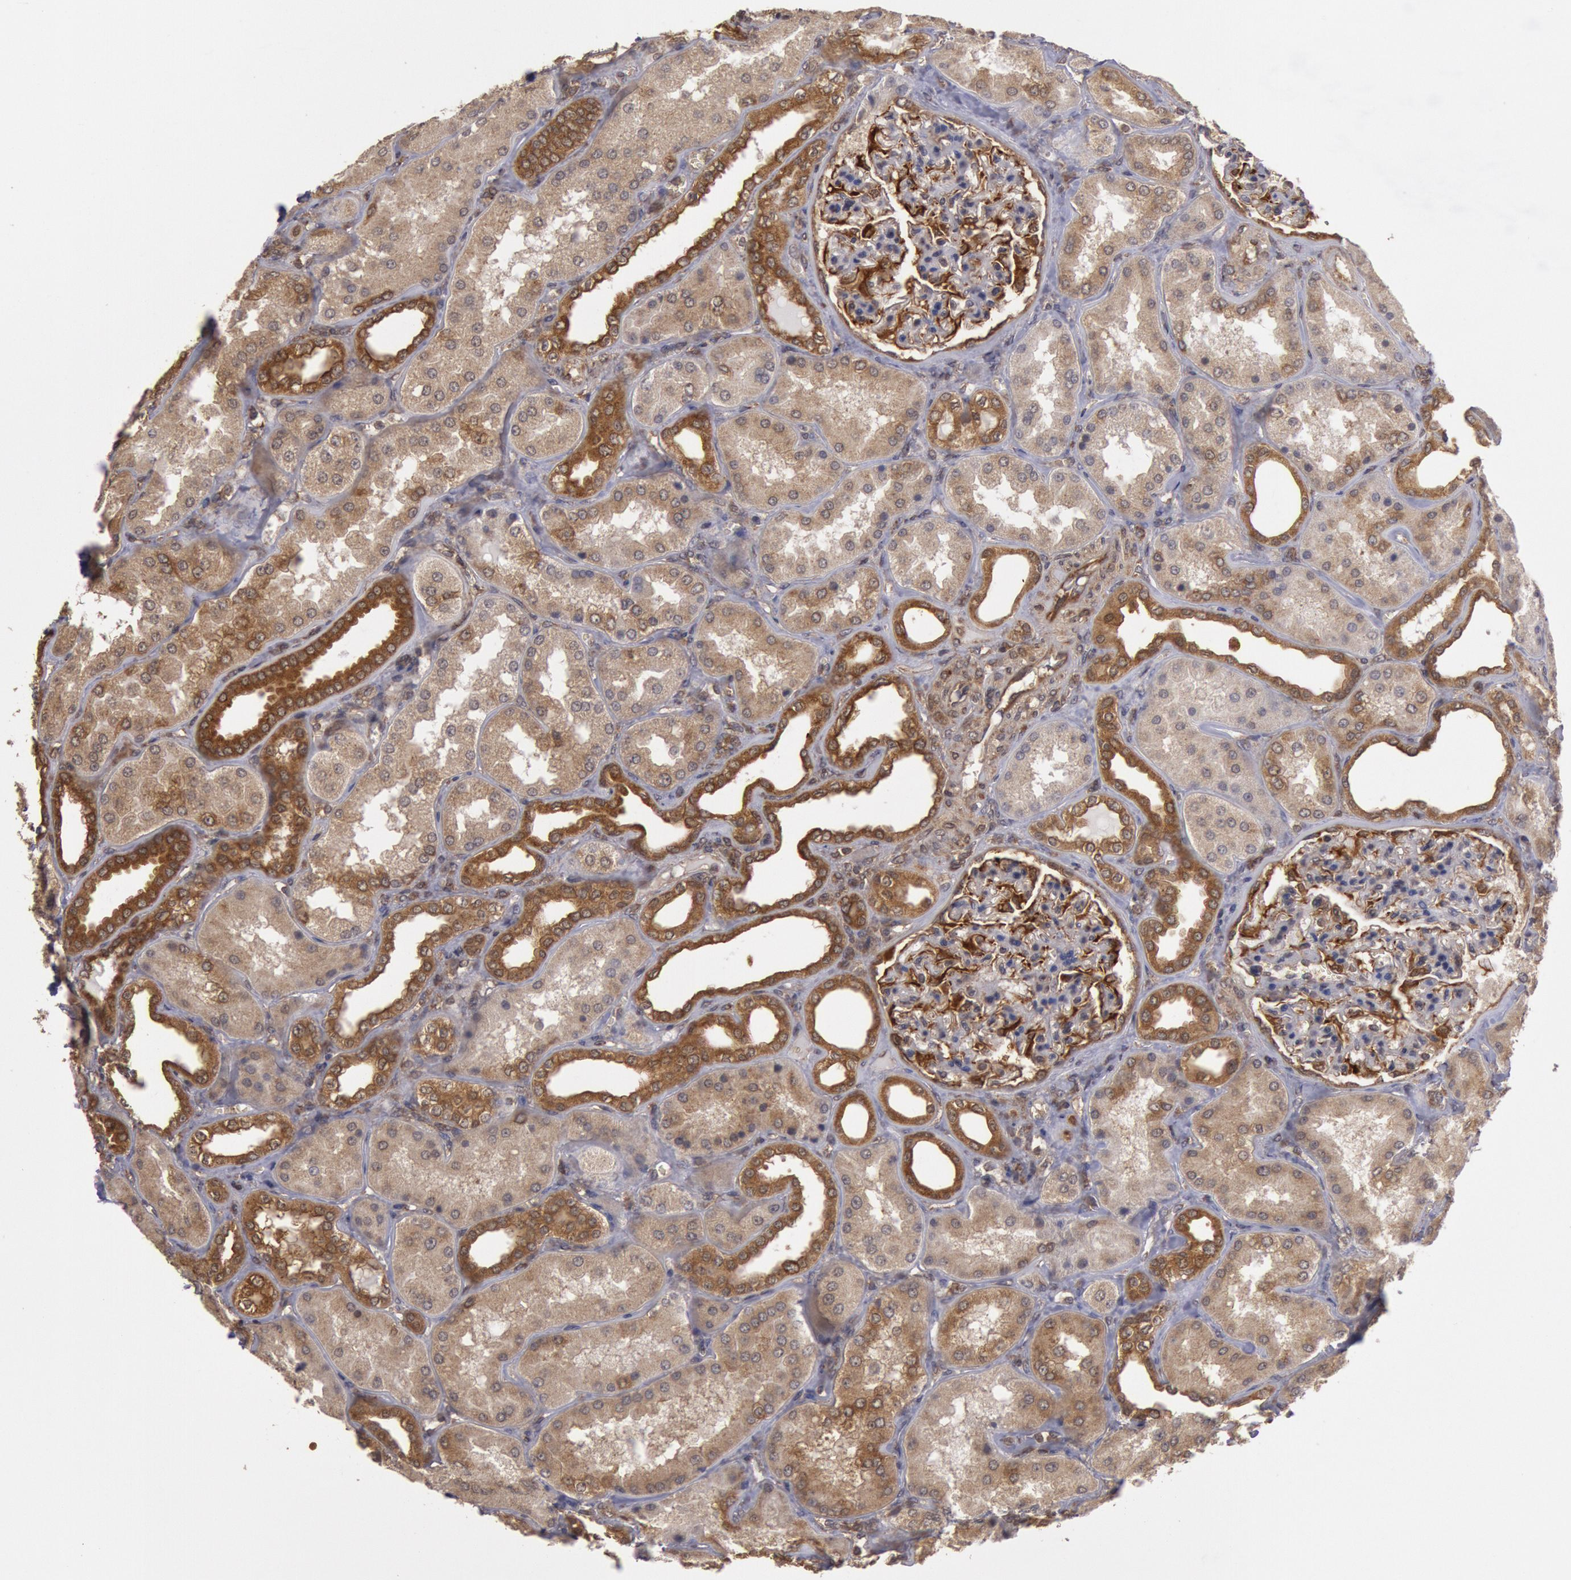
{"staining": {"intensity": "strong", "quantity": "25%-75%", "location": "cytoplasmic/membranous"}, "tissue": "kidney", "cell_type": "Cells in glomeruli", "image_type": "normal", "snomed": [{"axis": "morphology", "description": "Normal tissue, NOS"}, {"axis": "topography", "description": "Kidney"}], "caption": "A histopathology image of human kidney stained for a protein demonstrates strong cytoplasmic/membranous brown staining in cells in glomeruli. (DAB IHC with brightfield microscopy, high magnification).", "gene": "USP14", "patient": {"sex": "female", "age": 56}}